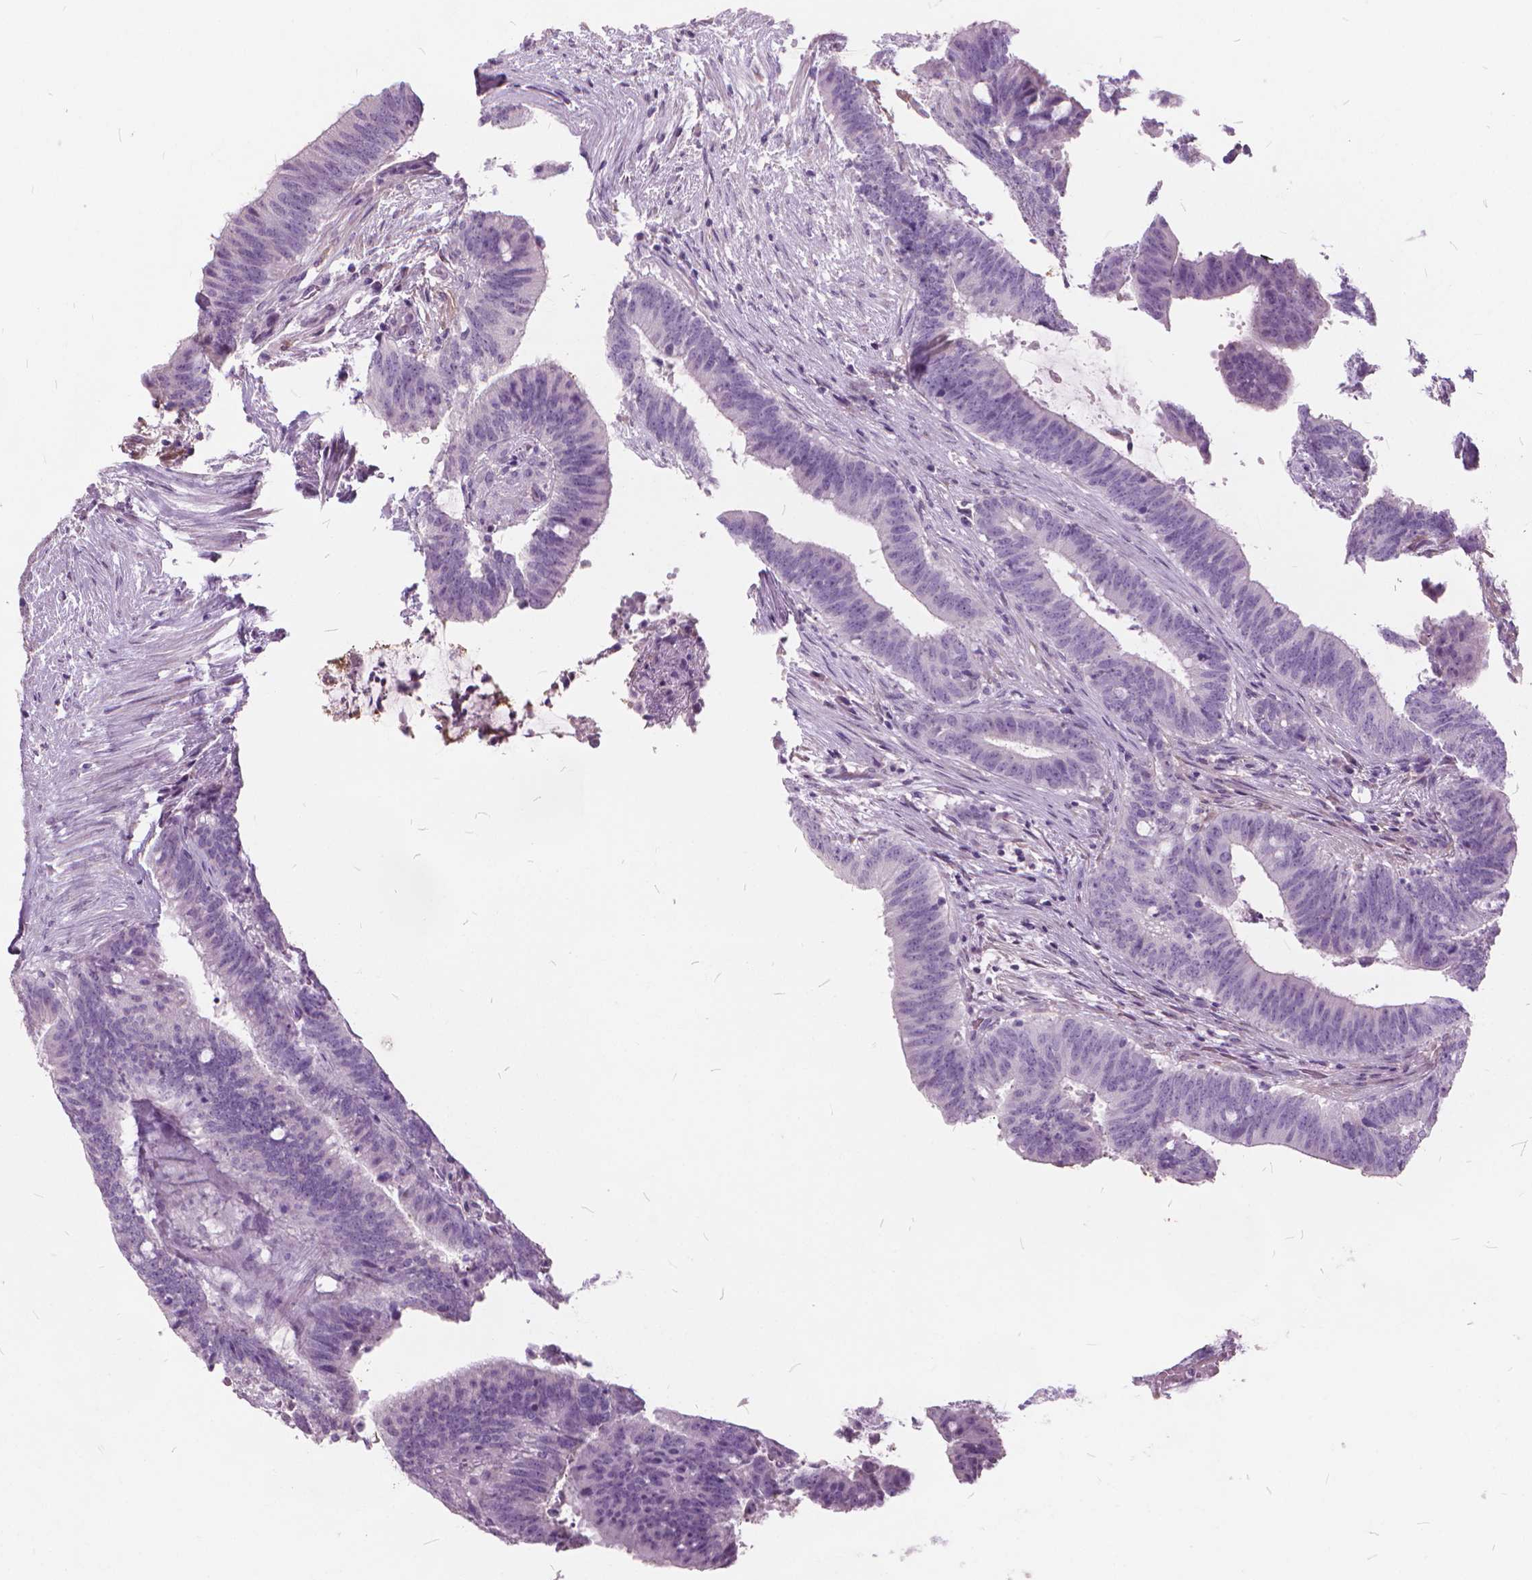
{"staining": {"intensity": "negative", "quantity": "none", "location": "none"}, "tissue": "colorectal cancer", "cell_type": "Tumor cells", "image_type": "cancer", "snomed": [{"axis": "morphology", "description": "Adenocarcinoma, NOS"}, {"axis": "topography", "description": "Colon"}], "caption": "Tumor cells are negative for brown protein staining in adenocarcinoma (colorectal). (Brightfield microscopy of DAB (3,3'-diaminobenzidine) IHC at high magnification).", "gene": "DNM1", "patient": {"sex": "female", "age": 43}}